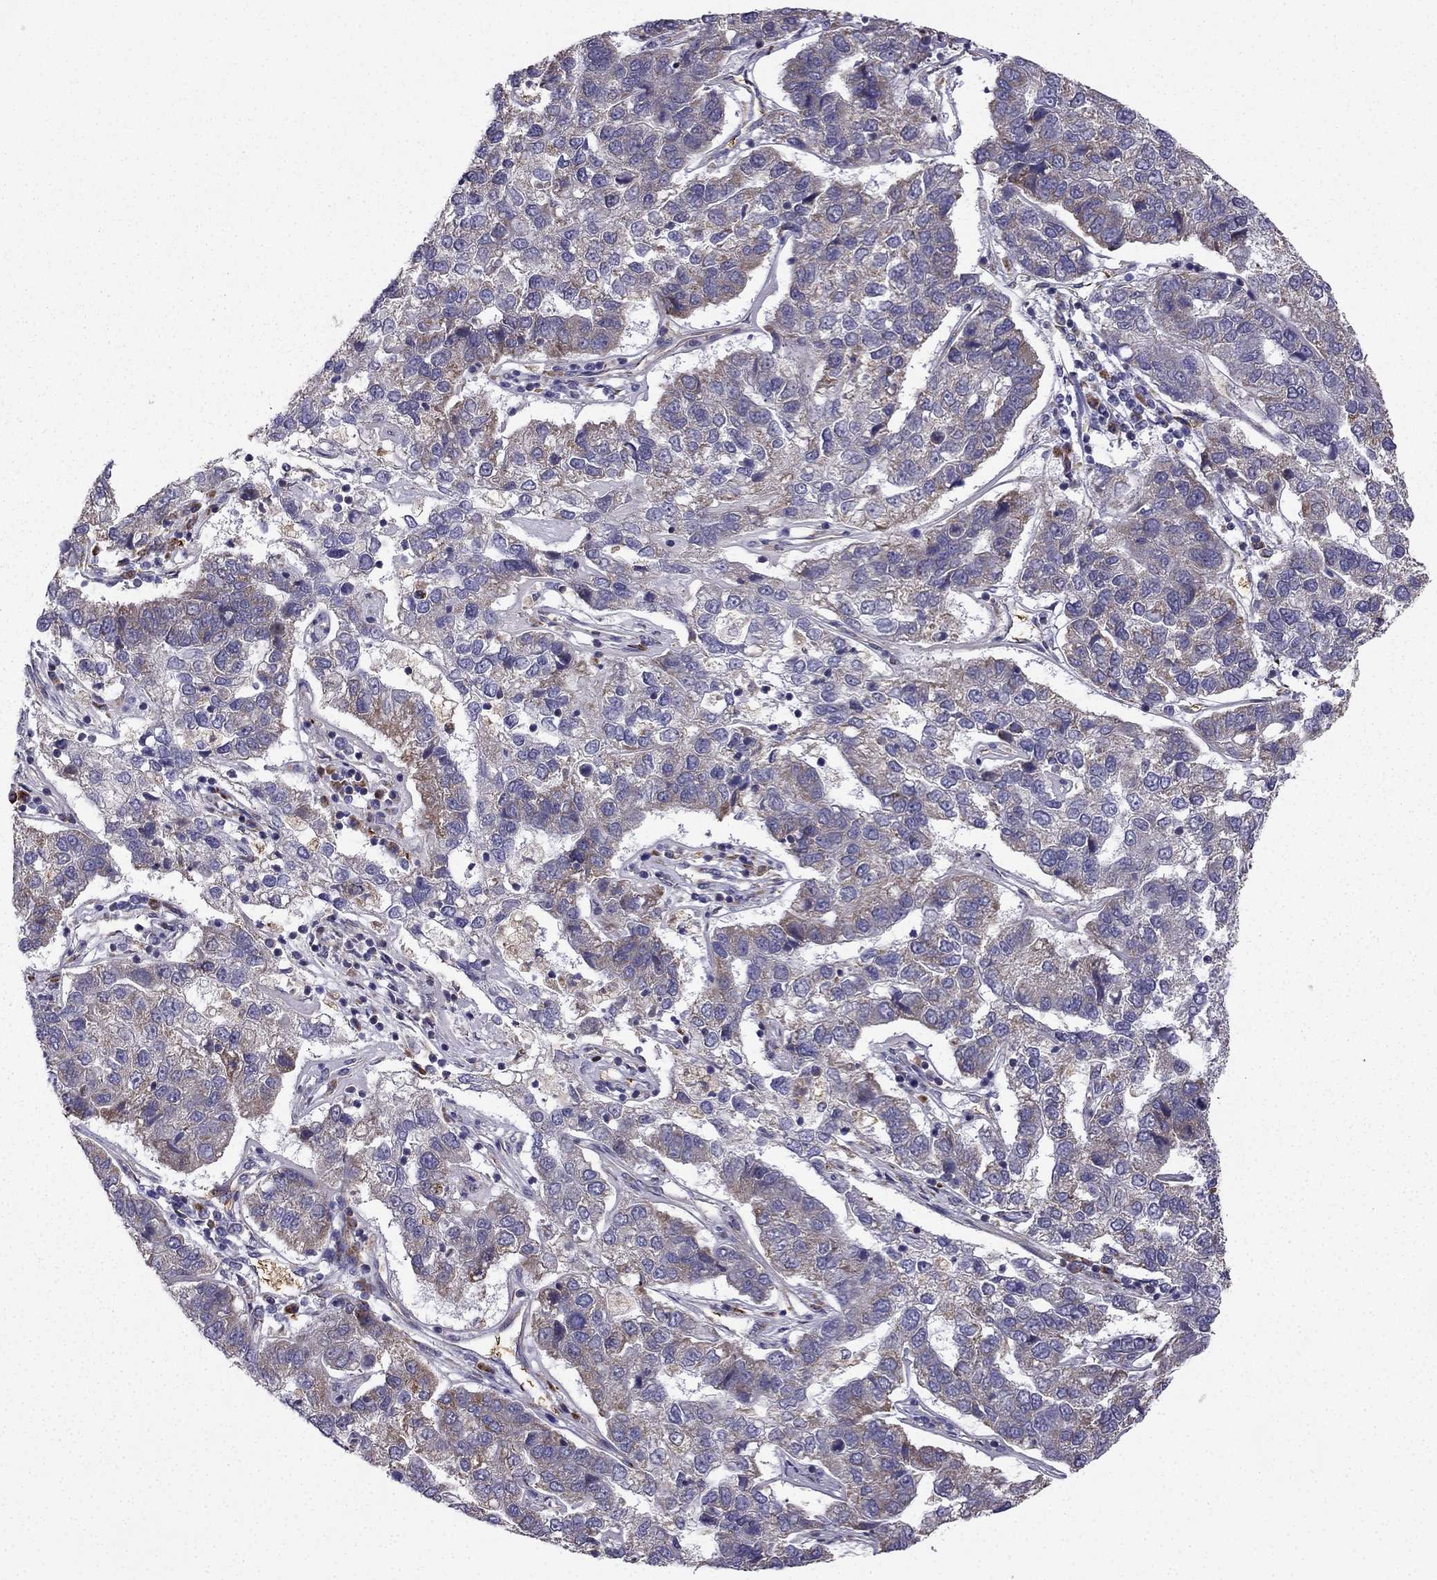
{"staining": {"intensity": "moderate", "quantity": "<25%", "location": "cytoplasmic/membranous"}, "tissue": "pancreatic cancer", "cell_type": "Tumor cells", "image_type": "cancer", "snomed": [{"axis": "morphology", "description": "Adenocarcinoma, NOS"}, {"axis": "topography", "description": "Pancreas"}], "caption": "Adenocarcinoma (pancreatic) stained for a protein (brown) demonstrates moderate cytoplasmic/membranous positive expression in about <25% of tumor cells.", "gene": "B4GALT7", "patient": {"sex": "female", "age": 61}}